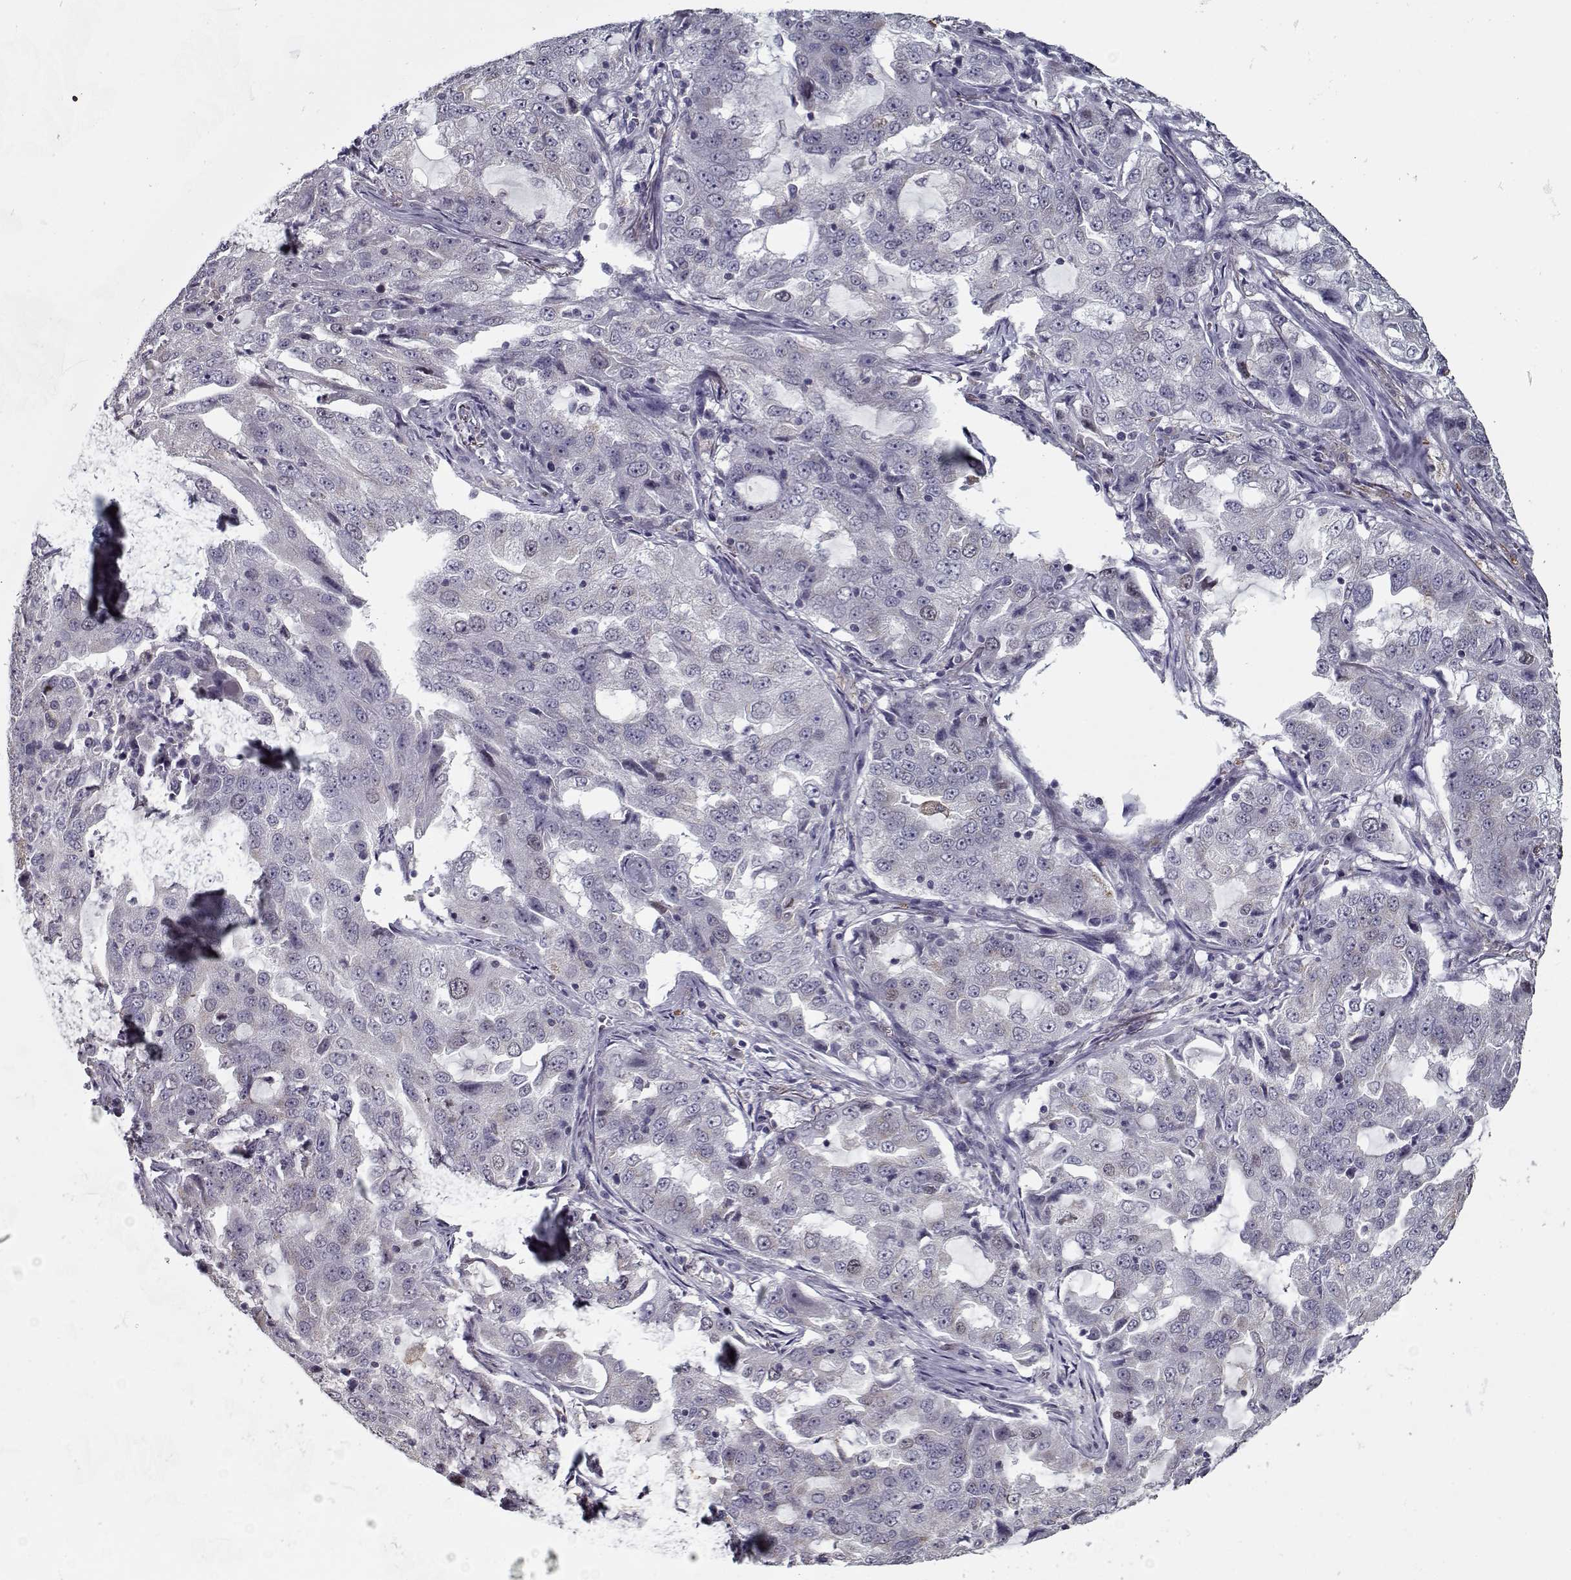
{"staining": {"intensity": "negative", "quantity": "none", "location": "none"}, "tissue": "lung cancer", "cell_type": "Tumor cells", "image_type": "cancer", "snomed": [{"axis": "morphology", "description": "Adenocarcinoma, NOS"}, {"axis": "topography", "description": "Lung"}], "caption": "IHC histopathology image of lung cancer (adenocarcinoma) stained for a protein (brown), which shows no positivity in tumor cells.", "gene": "SEC16B", "patient": {"sex": "female", "age": 61}}